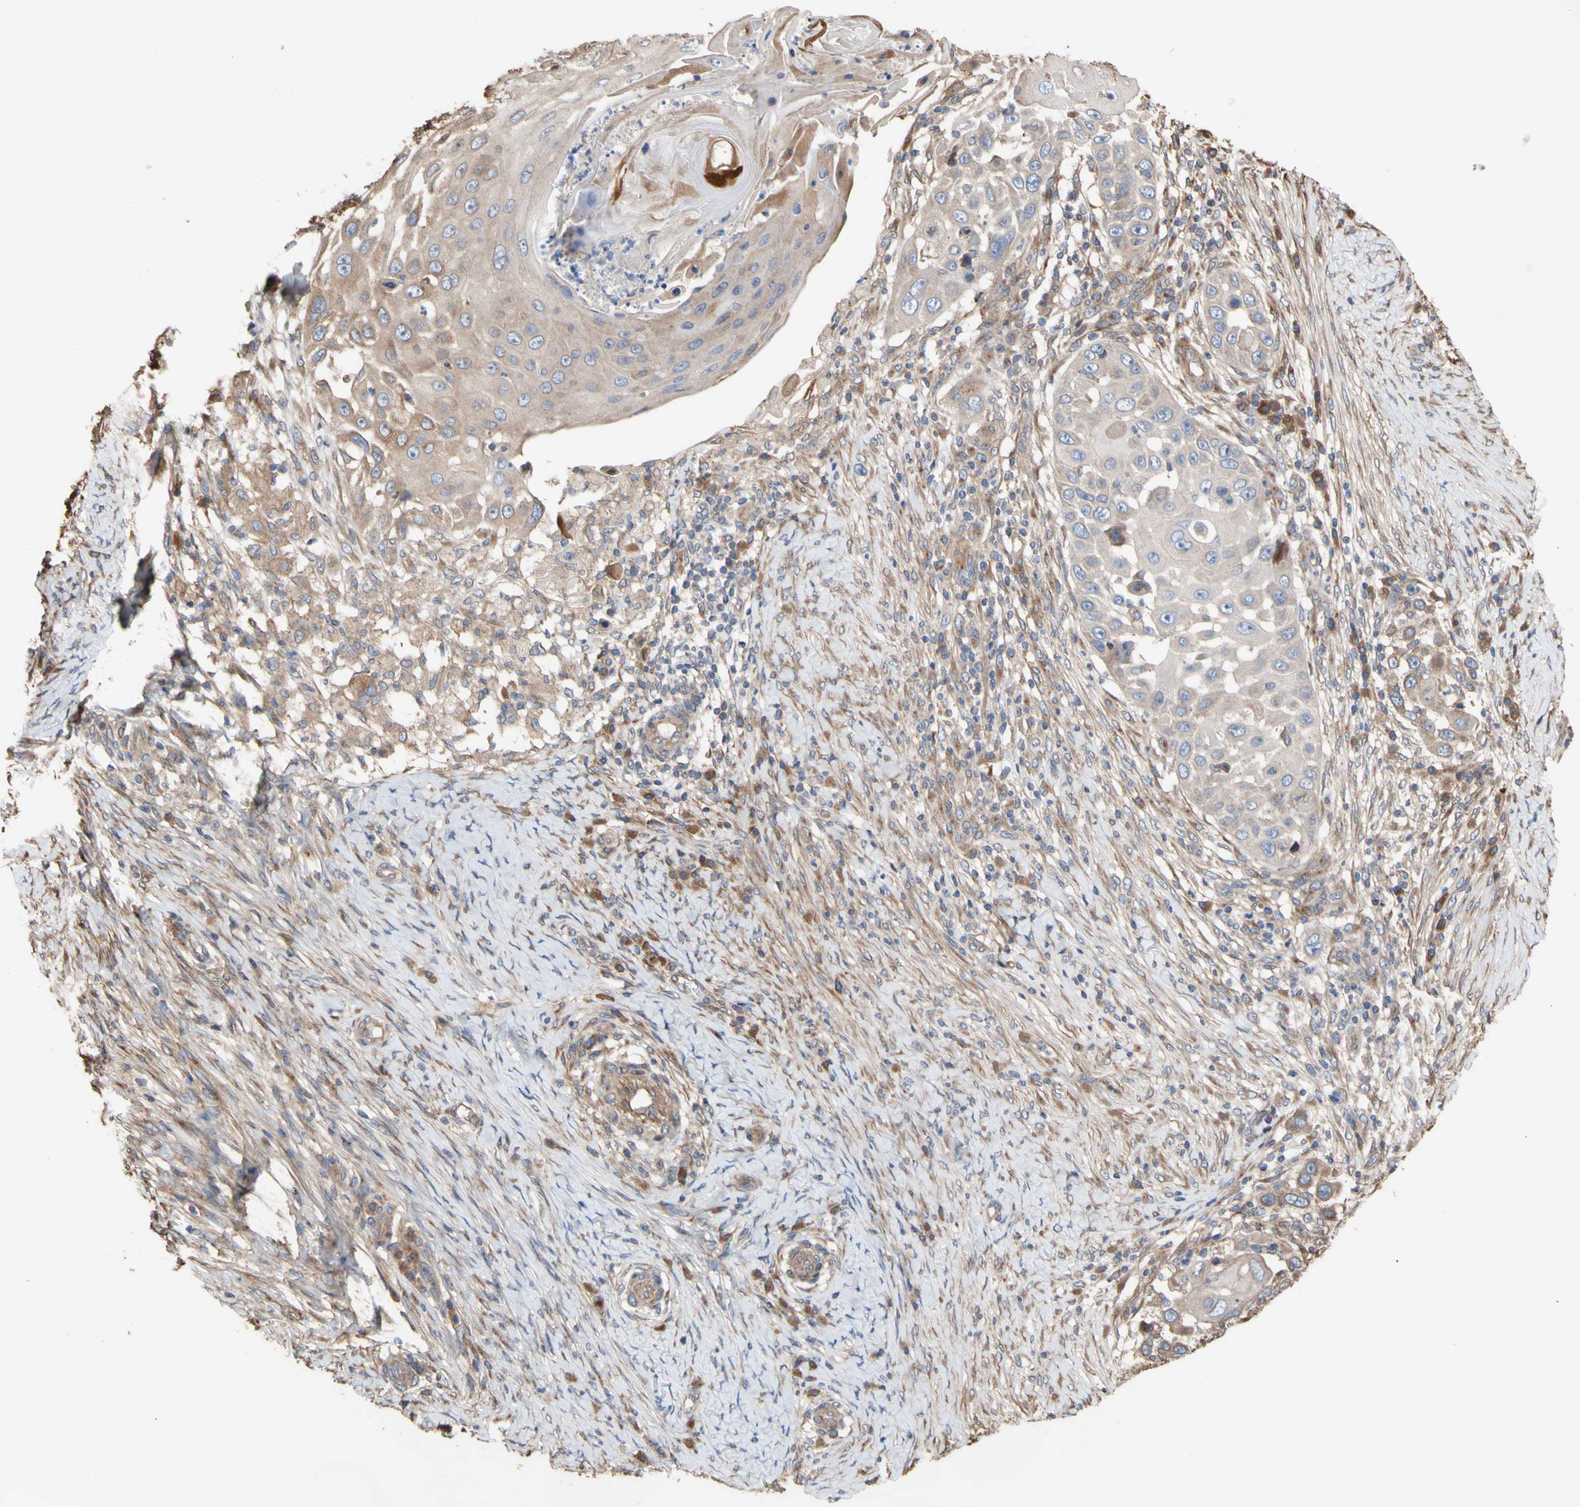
{"staining": {"intensity": "weak", "quantity": ">75%", "location": "cytoplasmic/membranous"}, "tissue": "skin cancer", "cell_type": "Tumor cells", "image_type": "cancer", "snomed": [{"axis": "morphology", "description": "Squamous cell carcinoma, NOS"}, {"axis": "topography", "description": "Skin"}], "caption": "The image shows staining of squamous cell carcinoma (skin), revealing weak cytoplasmic/membranous protein positivity (brown color) within tumor cells.", "gene": "NECTIN3", "patient": {"sex": "female", "age": 44}}